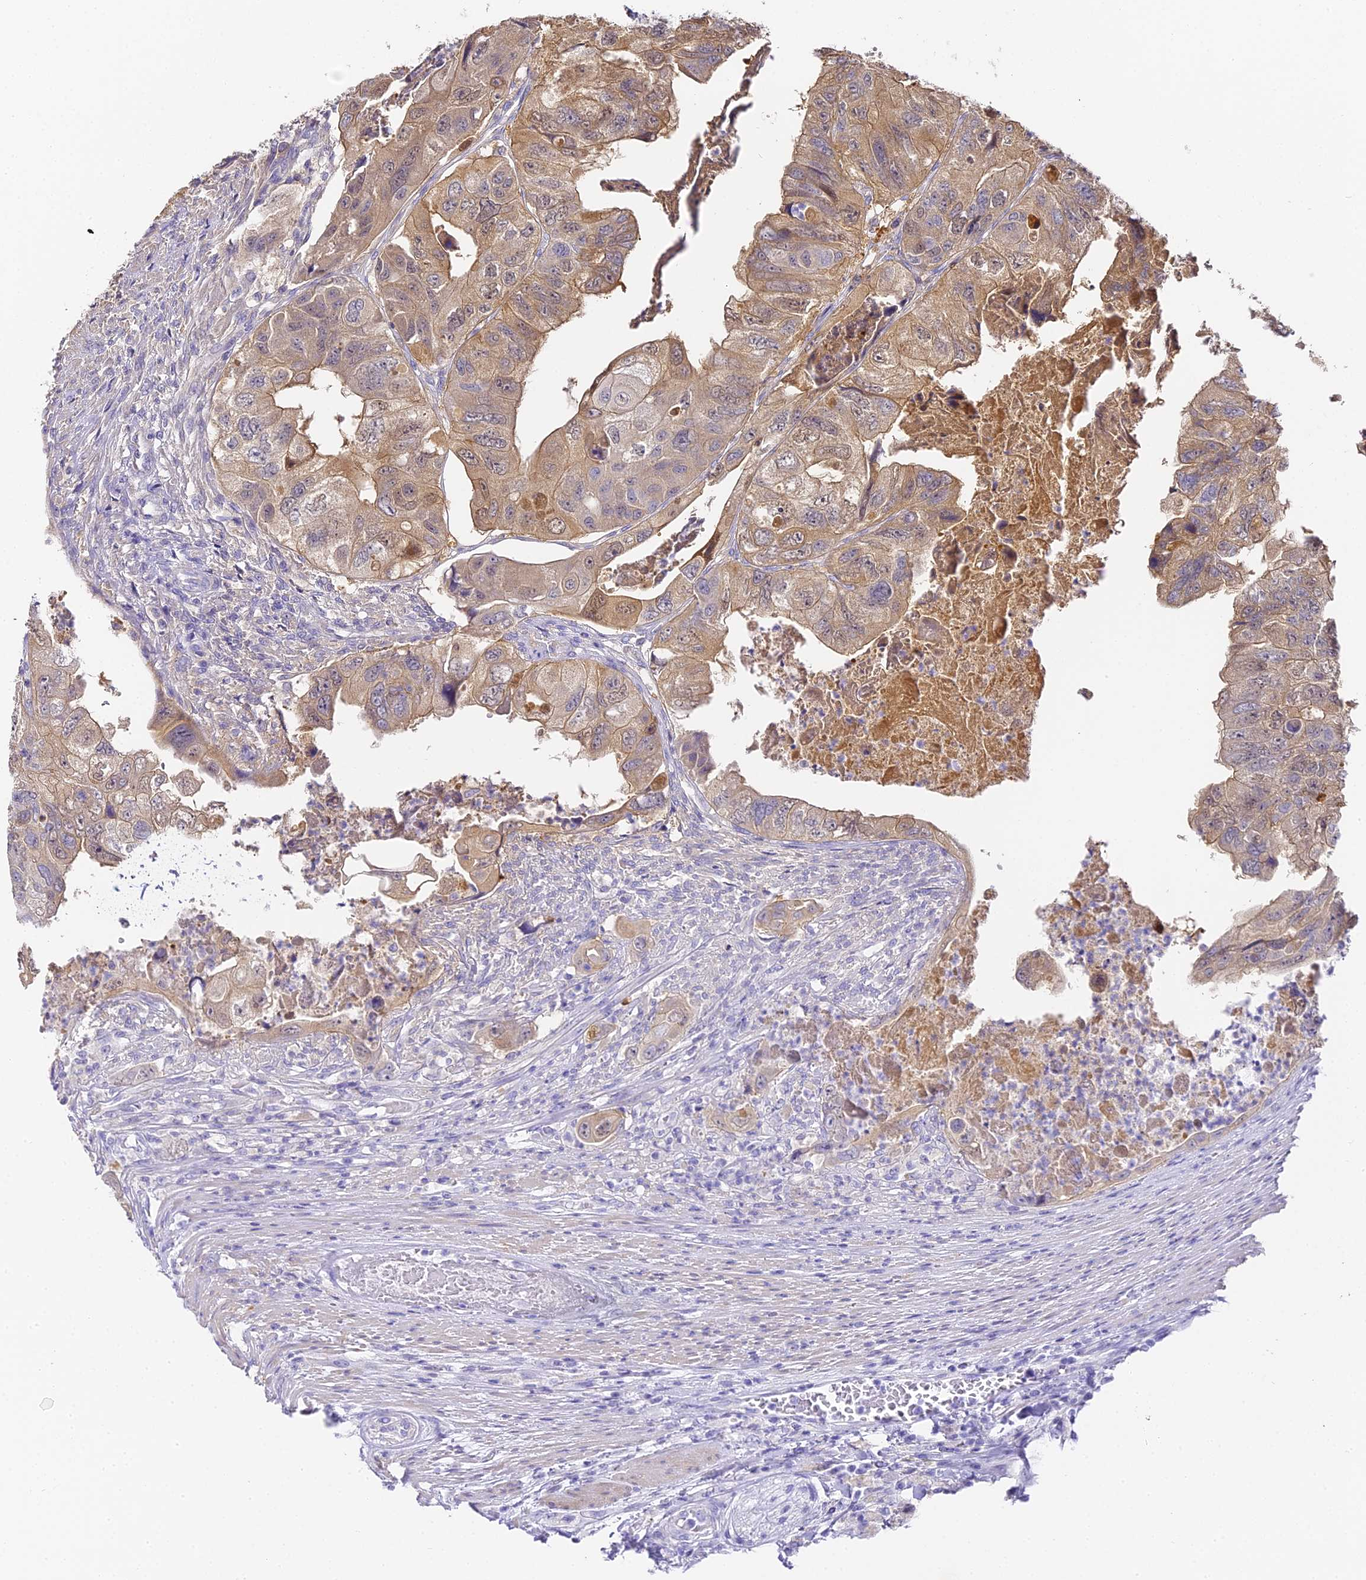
{"staining": {"intensity": "moderate", "quantity": ">75%", "location": "cytoplasmic/membranous,nuclear"}, "tissue": "colorectal cancer", "cell_type": "Tumor cells", "image_type": "cancer", "snomed": [{"axis": "morphology", "description": "Adenocarcinoma, NOS"}, {"axis": "topography", "description": "Rectum"}], "caption": "An immunohistochemistry (IHC) histopathology image of neoplastic tissue is shown. Protein staining in brown shows moderate cytoplasmic/membranous and nuclear positivity in colorectal adenocarcinoma within tumor cells.", "gene": "ABHD14A-ACY1", "patient": {"sex": "male", "age": 63}}